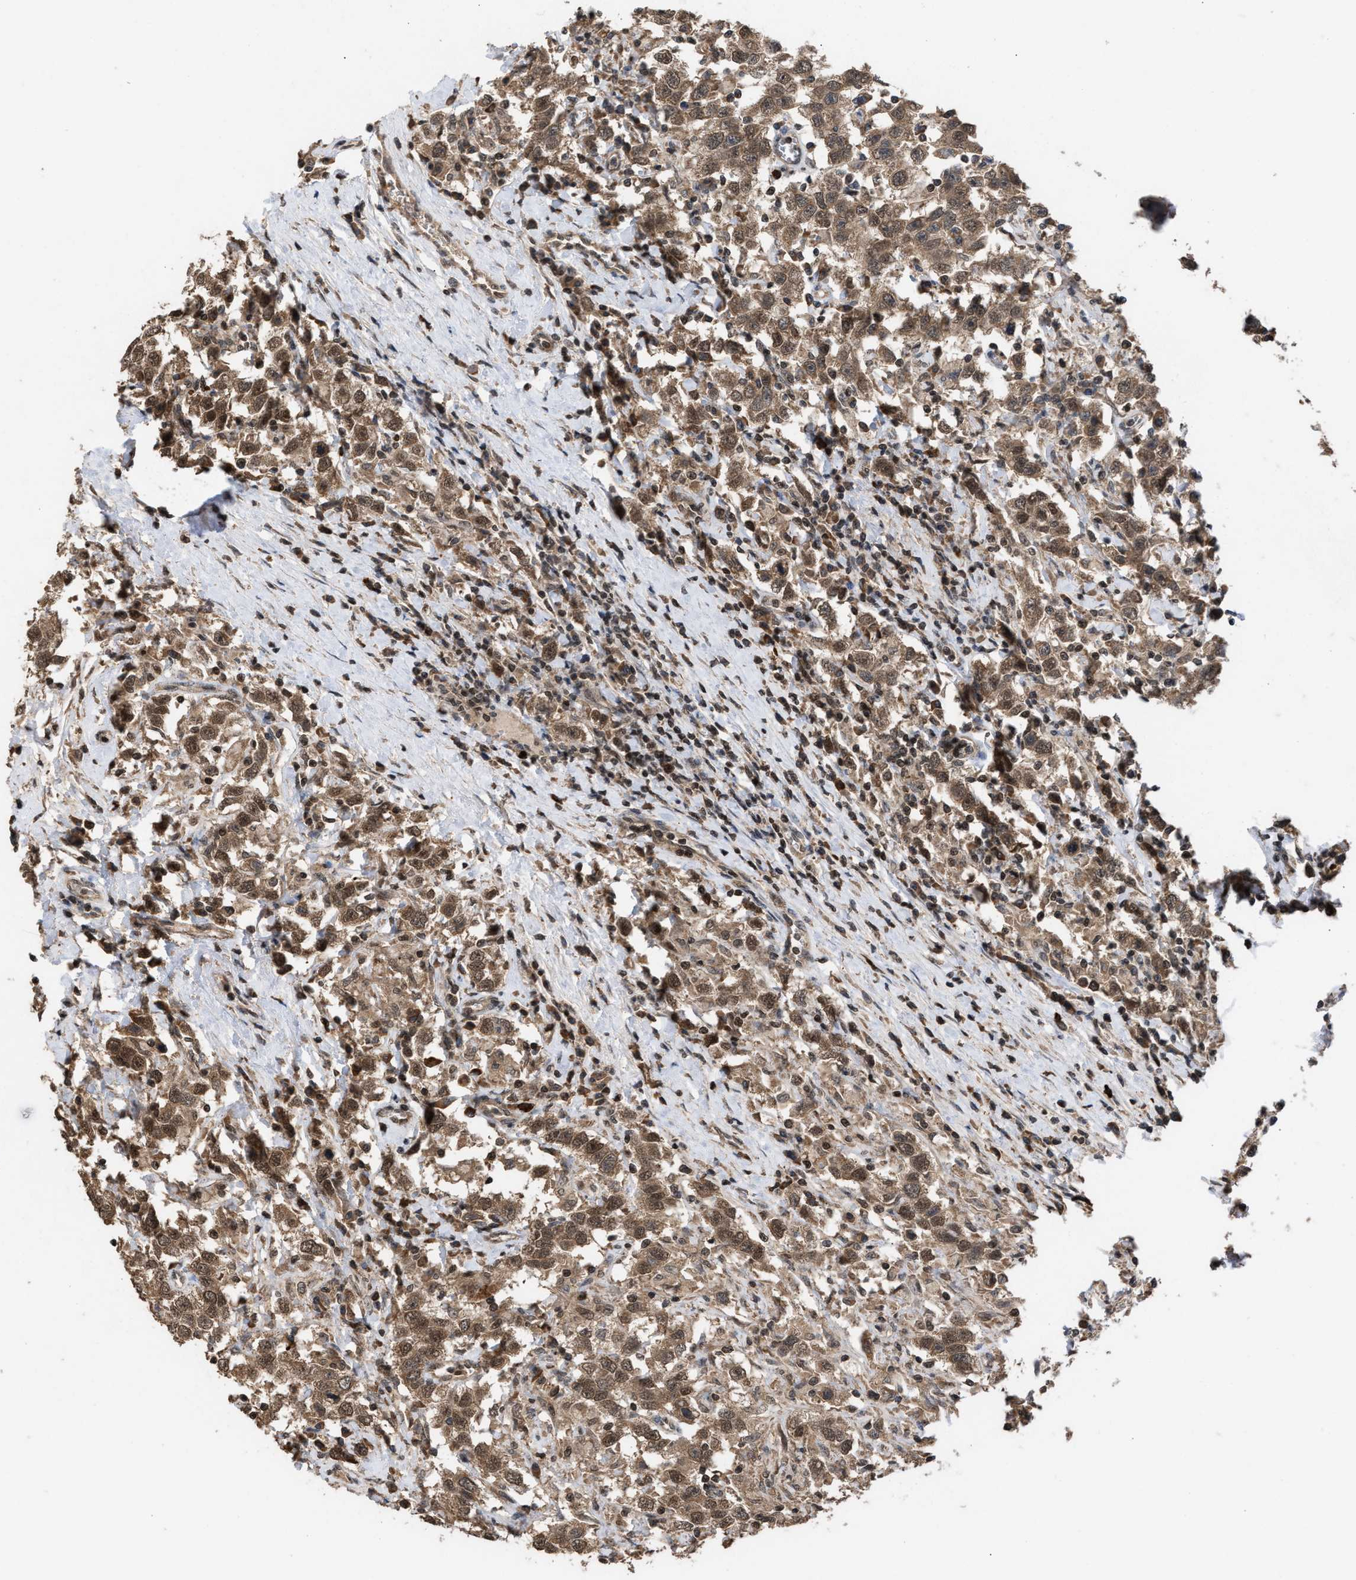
{"staining": {"intensity": "moderate", "quantity": ">75%", "location": "cytoplasmic/membranous,nuclear"}, "tissue": "testis cancer", "cell_type": "Tumor cells", "image_type": "cancer", "snomed": [{"axis": "morphology", "description": "Seminoma, NOS"}, {"axis": "topography", "description": "Testis"}], "caption": "The image displays immunohistochemical staining of seminoma (testis). There is moderate cytoplasmic/membranous and nuclear expression is present in approximately >75% of tumor cells.", "gene": "C9orf78", "patient": {"sex": "male", "age": 41}}